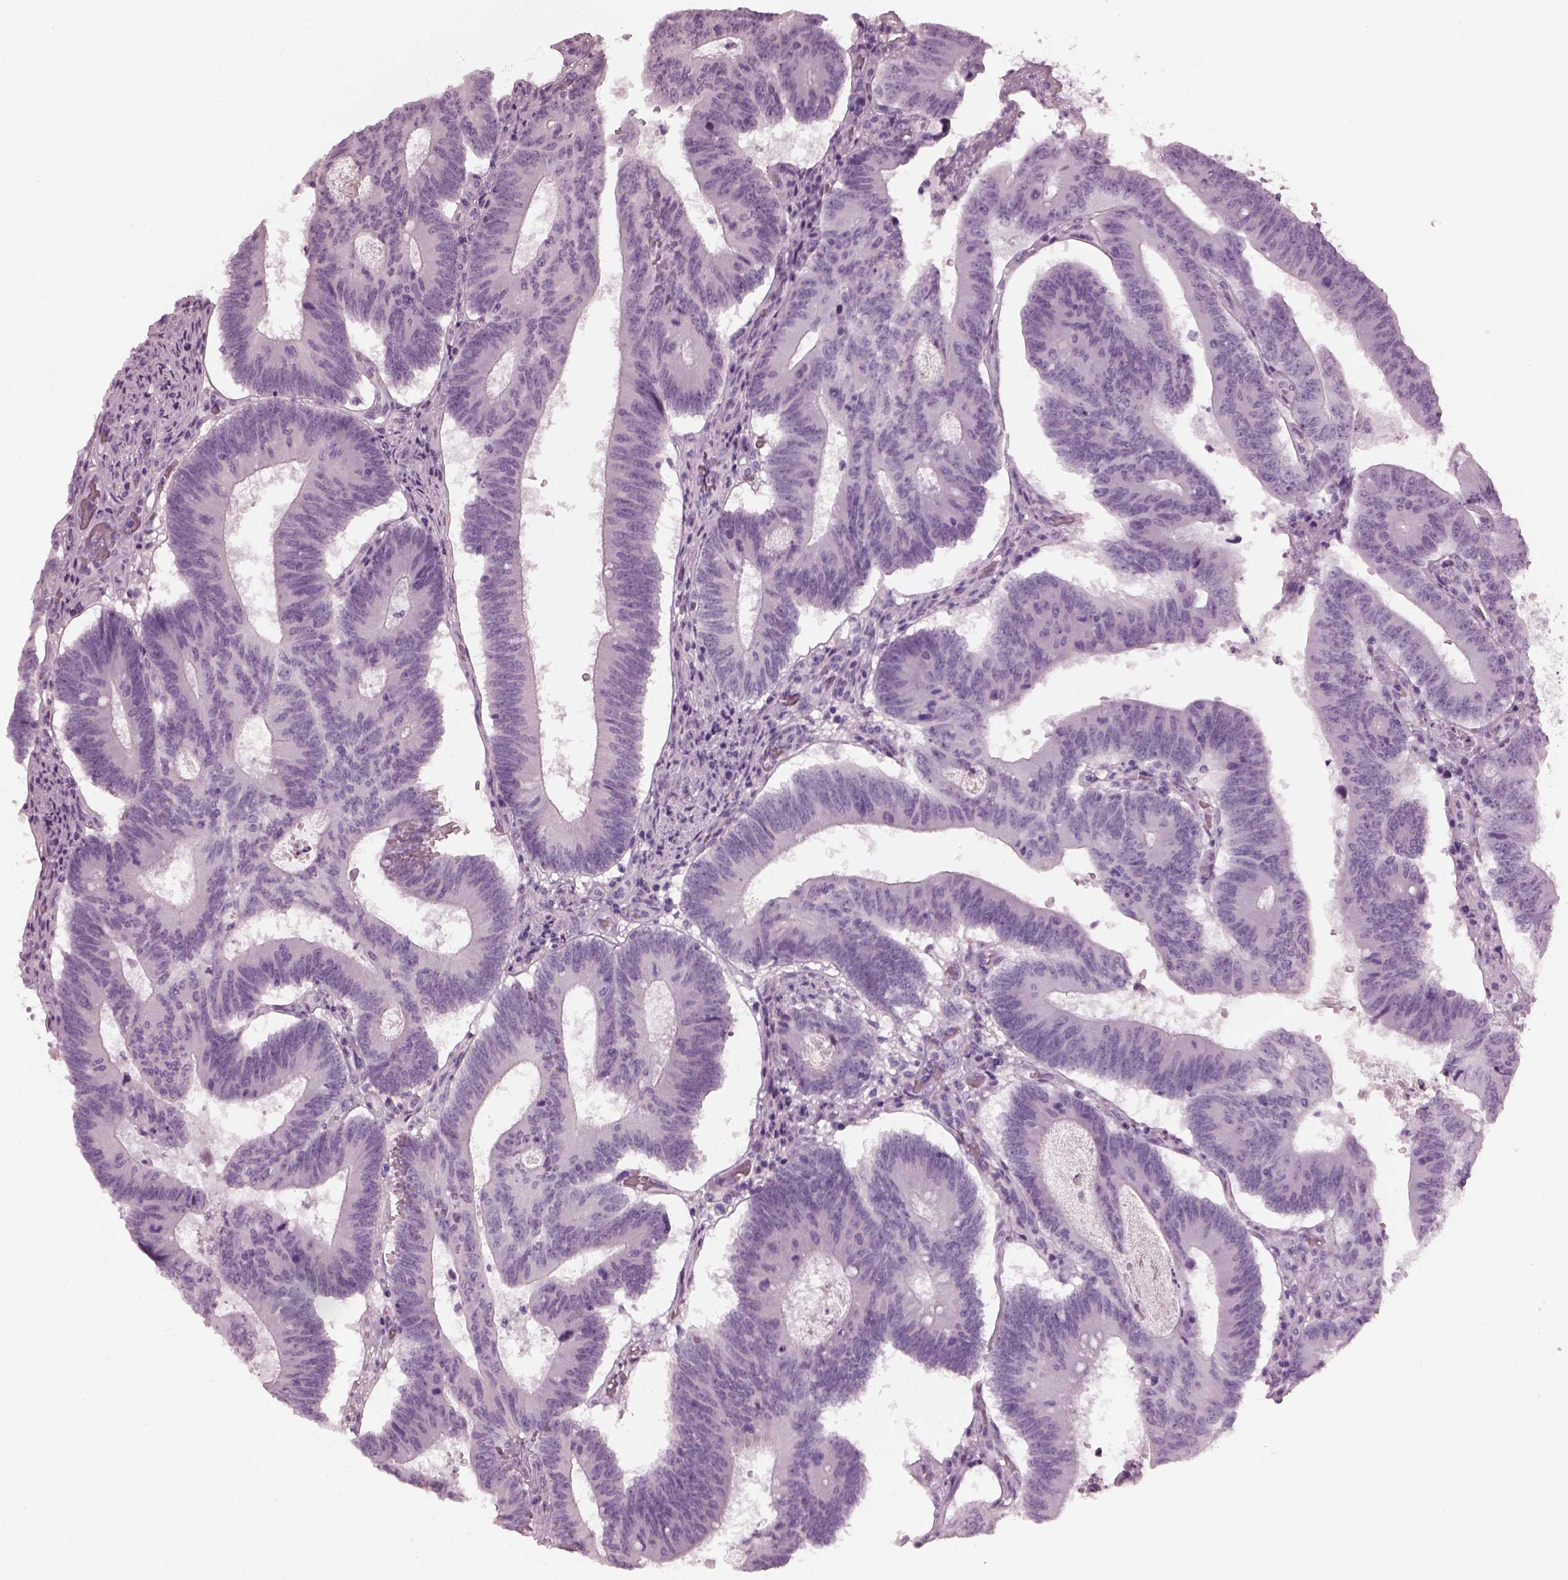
{"staining": {"intensity": "negative", "quantity": "none", "location": "none"}, "tissue": "colorectal cancer", "cell_type": "Tumor cells", "image_type": "cancer", "snomed": [{"axis": "morphology", "description": "Adenocarcinoma, NOS"}, {"axis": "topography", "description": "Colon"}], "caption": "The photomicrograph shows no significant positivity in tumor cells of adenocarcinoma (colorectal).", "gene": "RCVRN", "patient": {"sex": "female", "age": 70}}